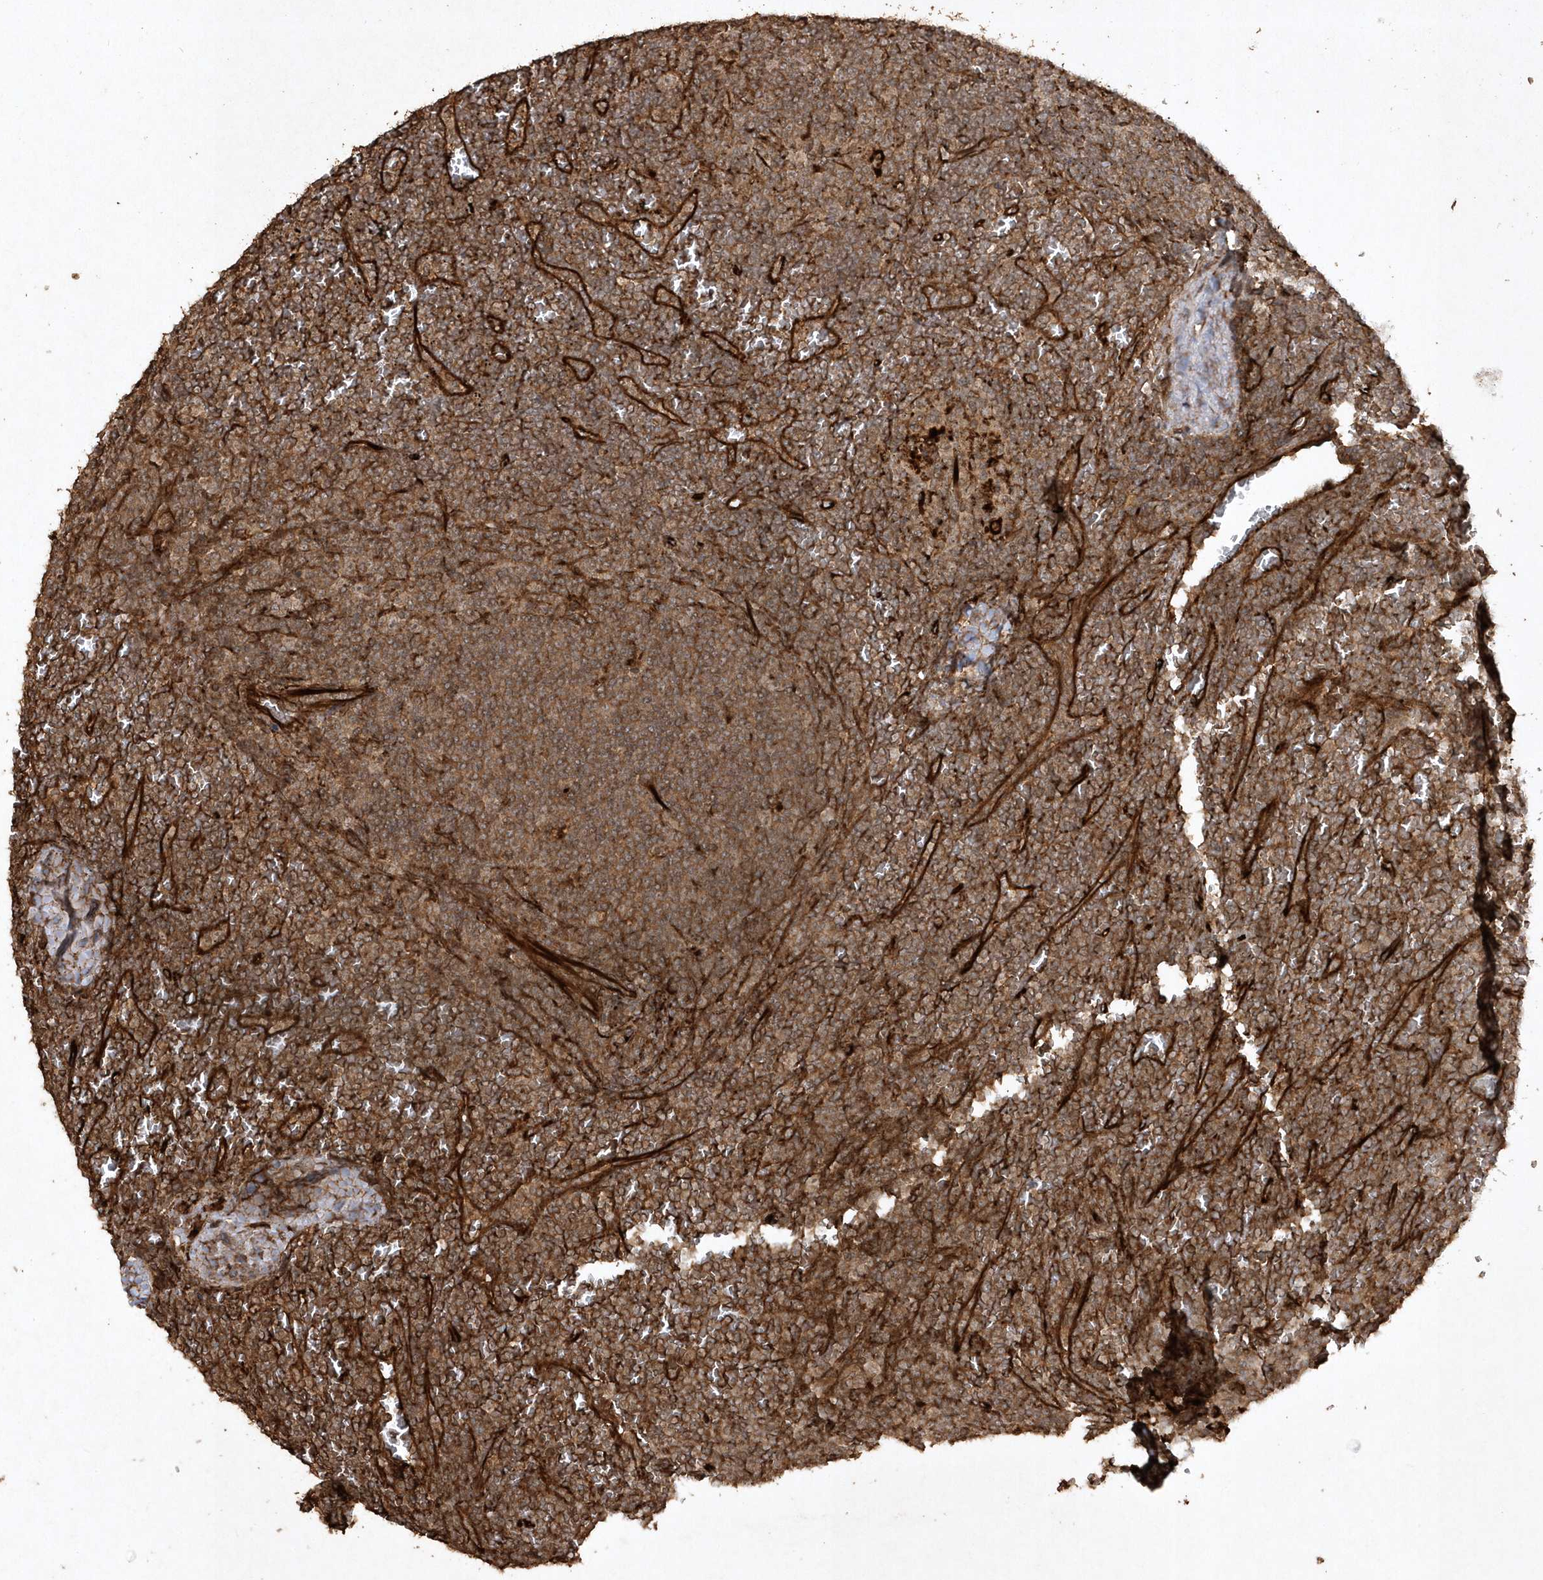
{"staining": {"intensity": "moderate", "quantity": "25%-75%", "location": "cytoplasmic/membranous"}, "tissue": "lymphoma", "cell_type": "Tumor cells", "image_type": "cancer", "snomed": [{"axis": "morphology", "description": "Malignant lymphoma, non-Hodgkin's type, Low grade"}, {"axis": "topography", "description": "Spleen"}], "caption": "There is medium levels of moderate cytoplasmic/membranous positivity in tumor cells of malignant lymphoma, non-Hodgkin's type (low-grade), as demonstrated by immunohistochemical staining (brown color).", "gene": "AVPI1", "patient": {"sex": "female", "age": 19}}